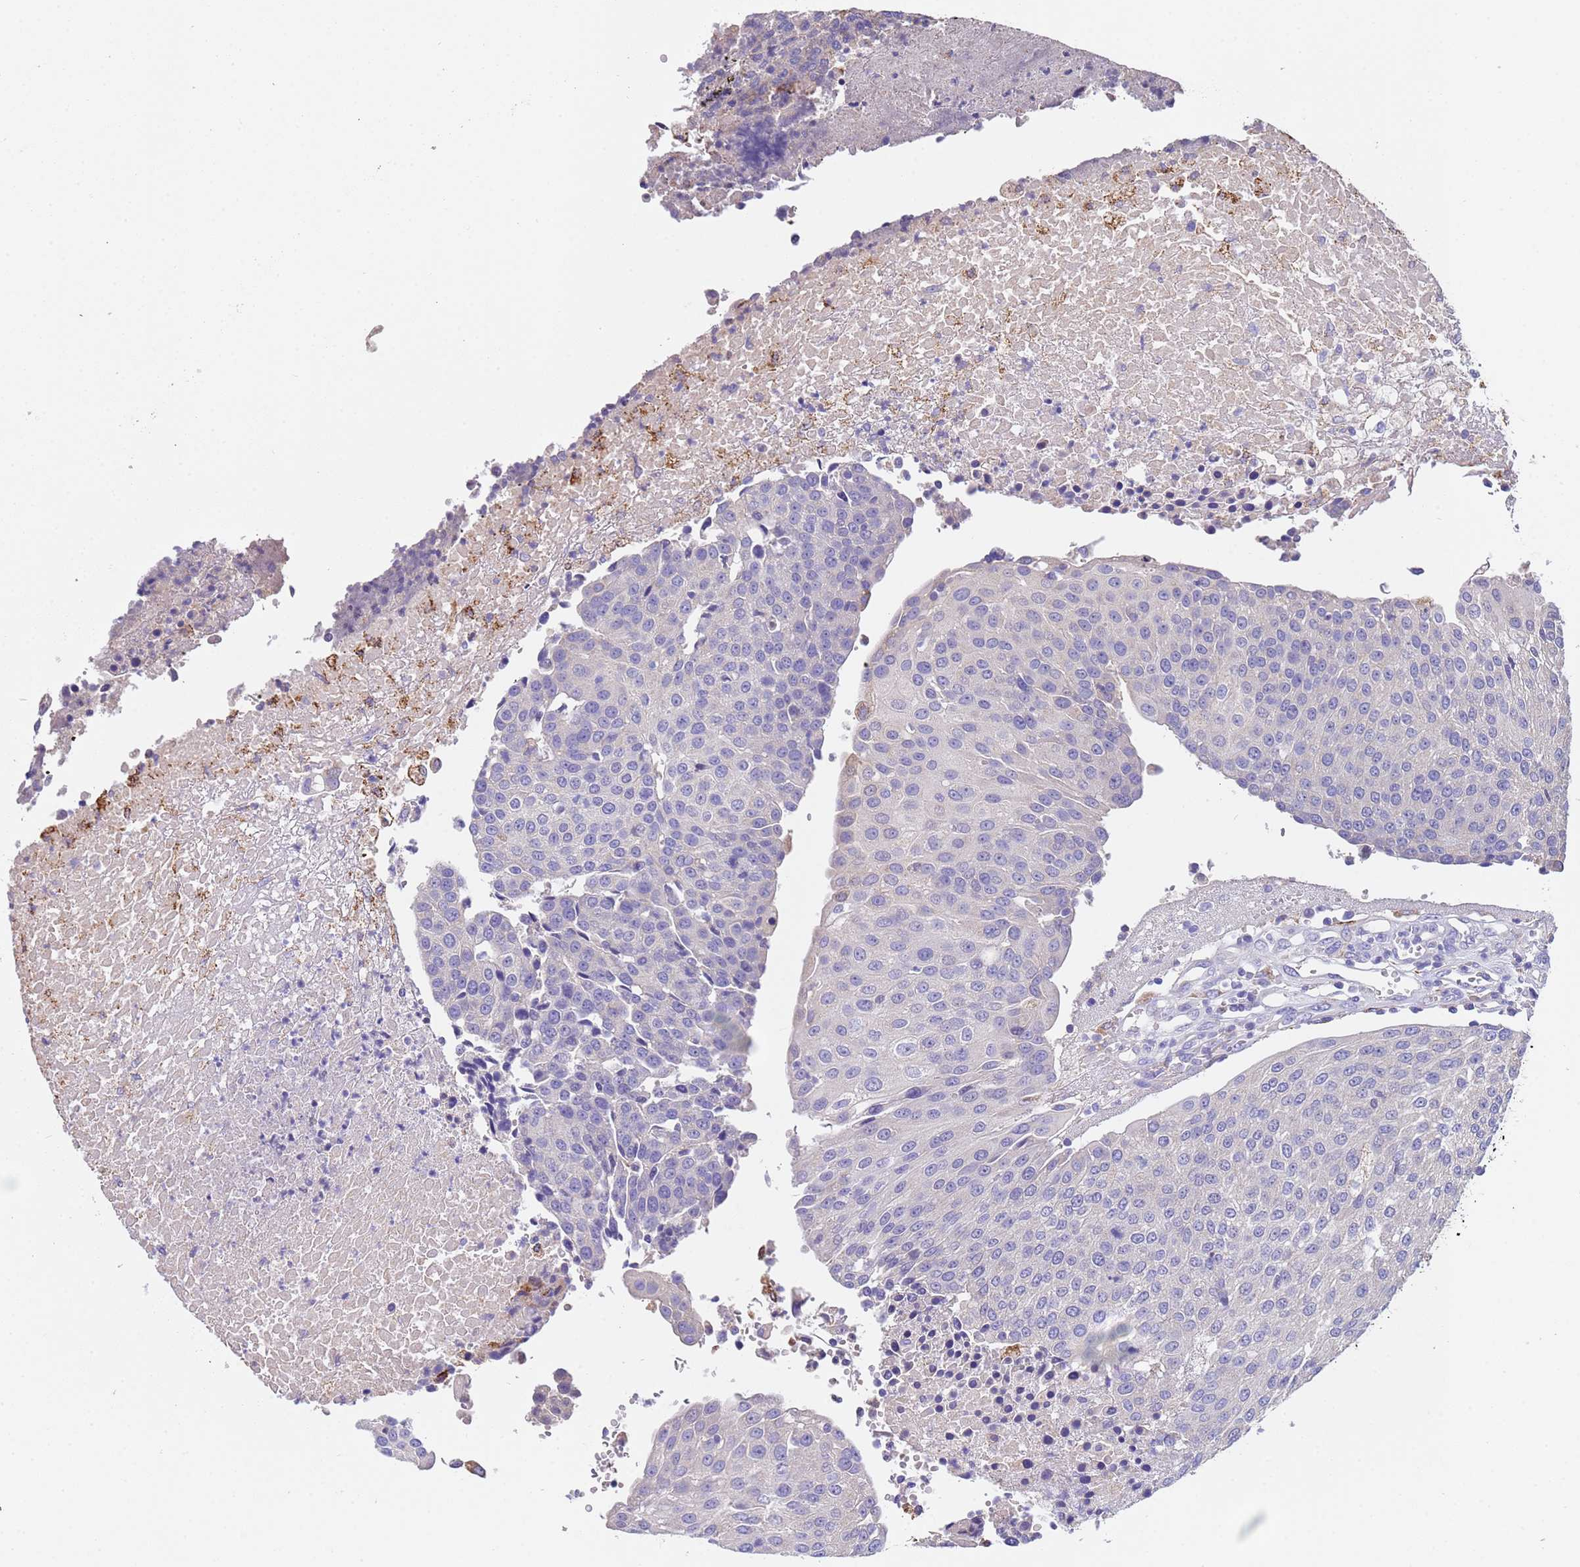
{"staining": {"intensity": "weak", "quantity": "<25%", "location": "cytoplasmic/membranous"}, "tissue": "urothelial cancer", "cell_type": "Tumor cells", "image_type": "cancer", "snomed": [{"axis": "morphology", "description": "Urothelial carcinoma, High grade"}, {"axis": "topography", "description": "Urinary bladder"}], "caption": "Tumor cells are negative for protein expression in human urothelial carcinoma (high-grade).", "gene": "SLC24A3", "patient": {"sex": "female", "age": 85}}